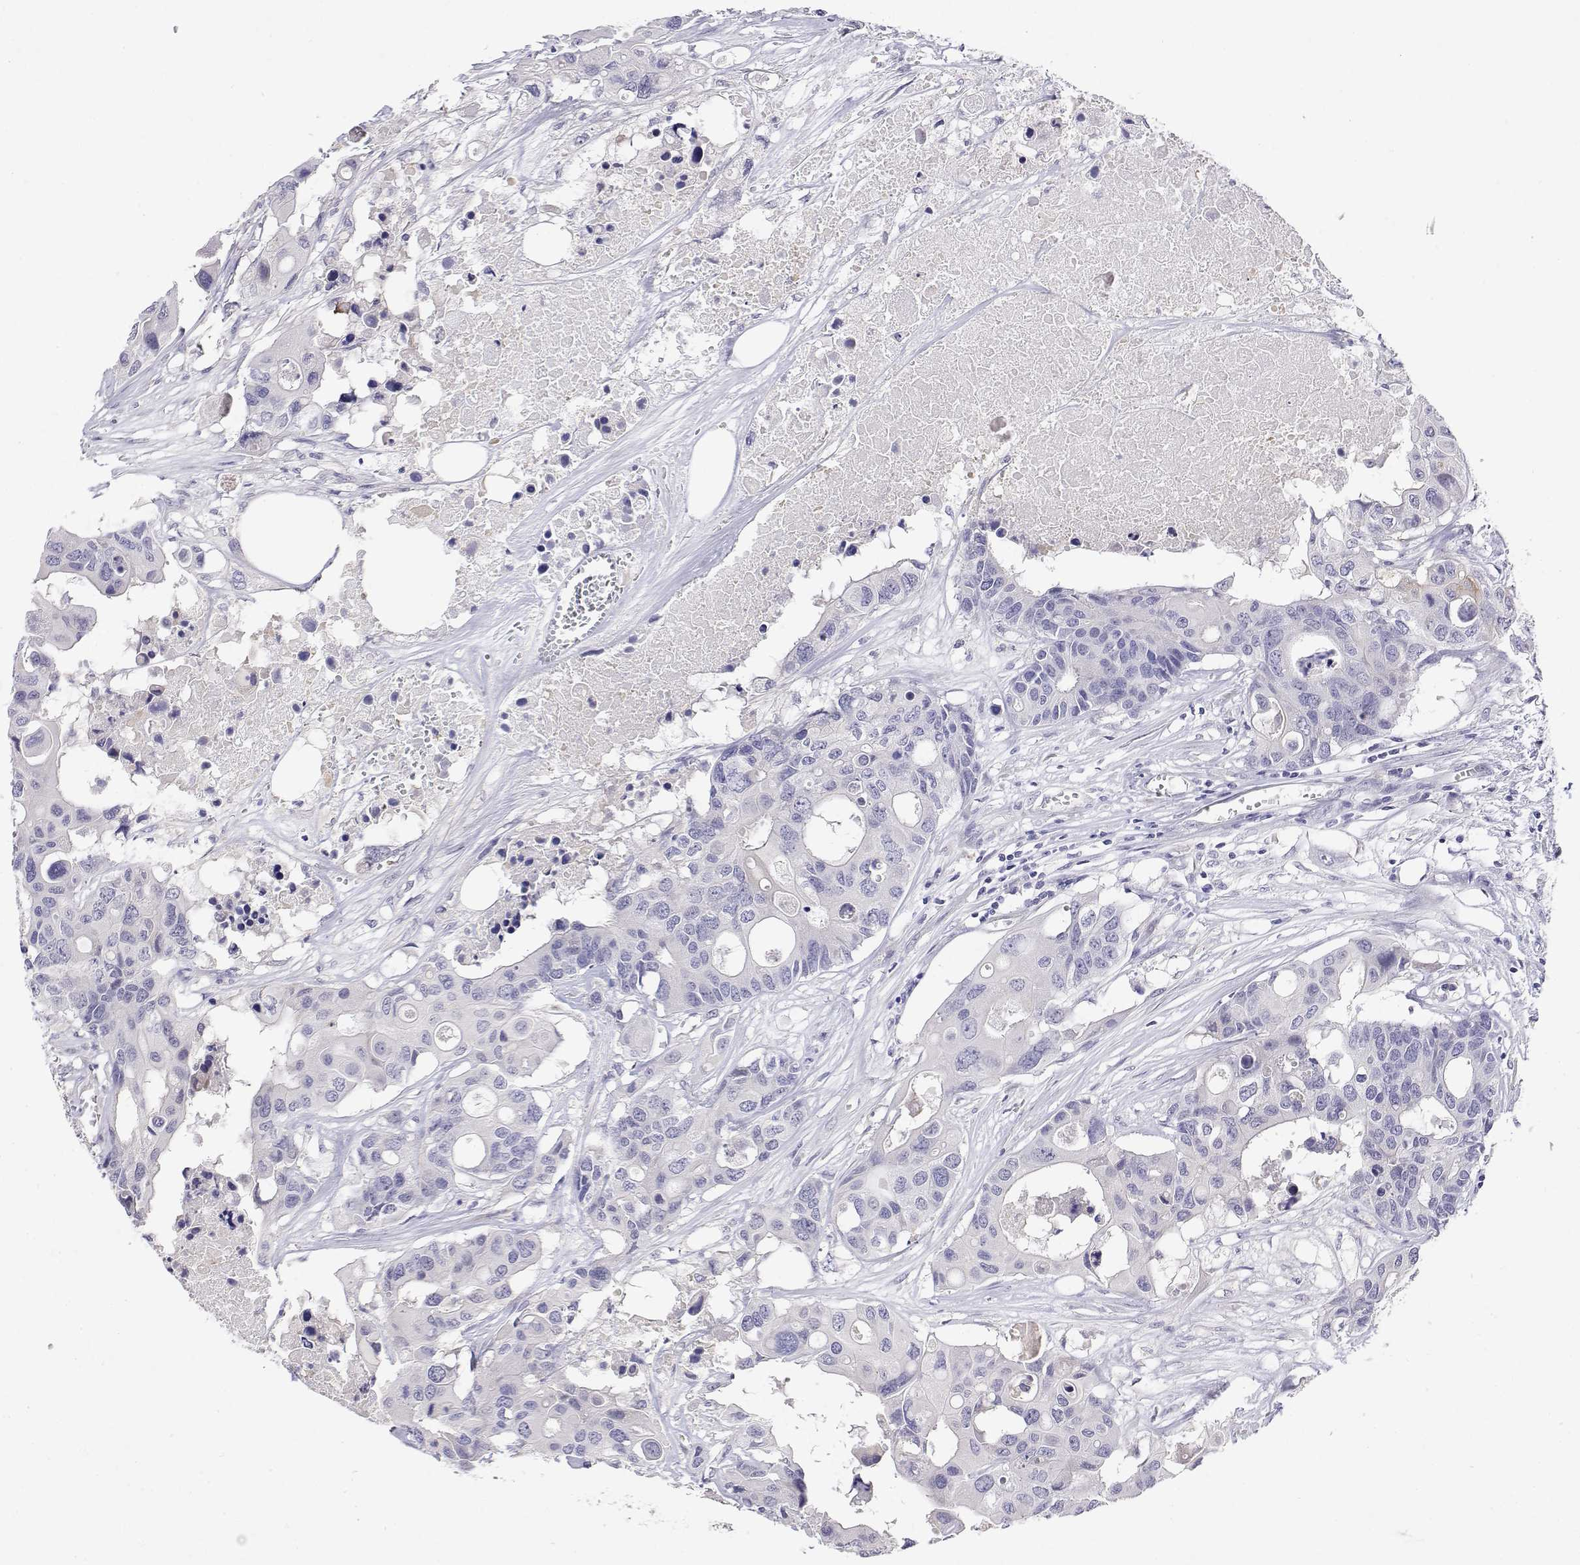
{"staining": {"intensity": "negative", "quantity": "none", "location": "none"}, "tissue": "colorectal cancer", "cell_type": "Tumor cells", "image_type": "cancer", "snomed": [{"axis": "morphology", "description": "Adenocarcinoma, NOS"}, {"axis": "topography", "description": "Colon"}], "caption": "A high-resolution image shows IHC staining of colorectal adenocarcinoma, which shows no significant expression in tumor cells.", "gene": "LY6D", "patient": {"sex": "male", "age": 77}}